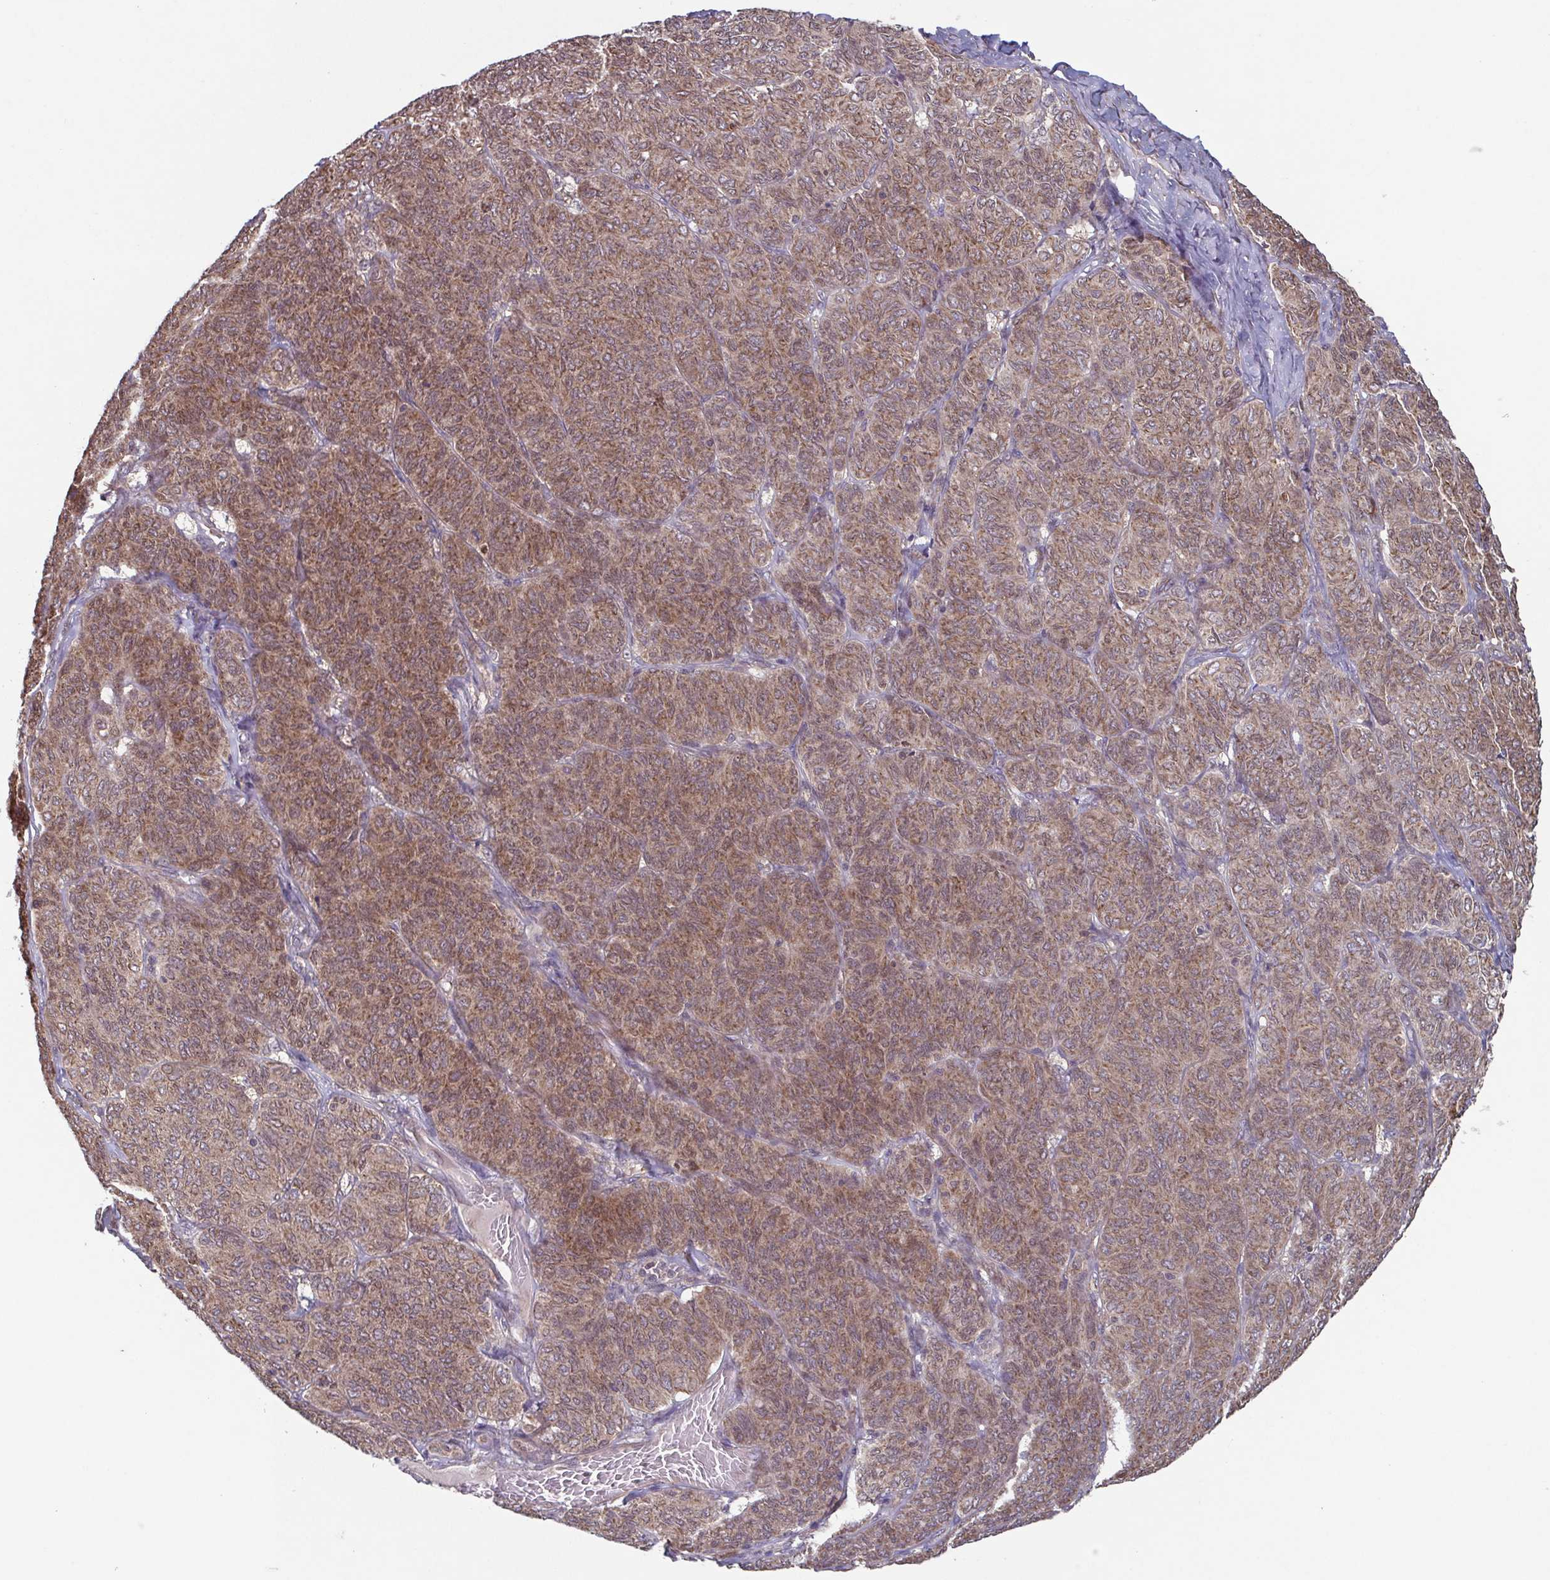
{"staining": {"intensity": "moderate", "quantity": ">75%", "location": "cytoplasmic/membranous,nuclear"}, "tissue": "ovarian cancer", "cell_type": "Tumor cells", "image_type": "cancer", "snomed": [{"axis": "morphology", "description": "Carcinoma, endometroid"}, {"axis": "topography", "description": "Ovary"}], "caption": "There is medium levels of moderate cytoplasmic/membranous and nuclear expression in tumor cells of ovarian cancer, as demonstrated by immunohistochemical staining (brown color).", "gene": "COPB1", "patient": {"sex": "female", "age": 80}}